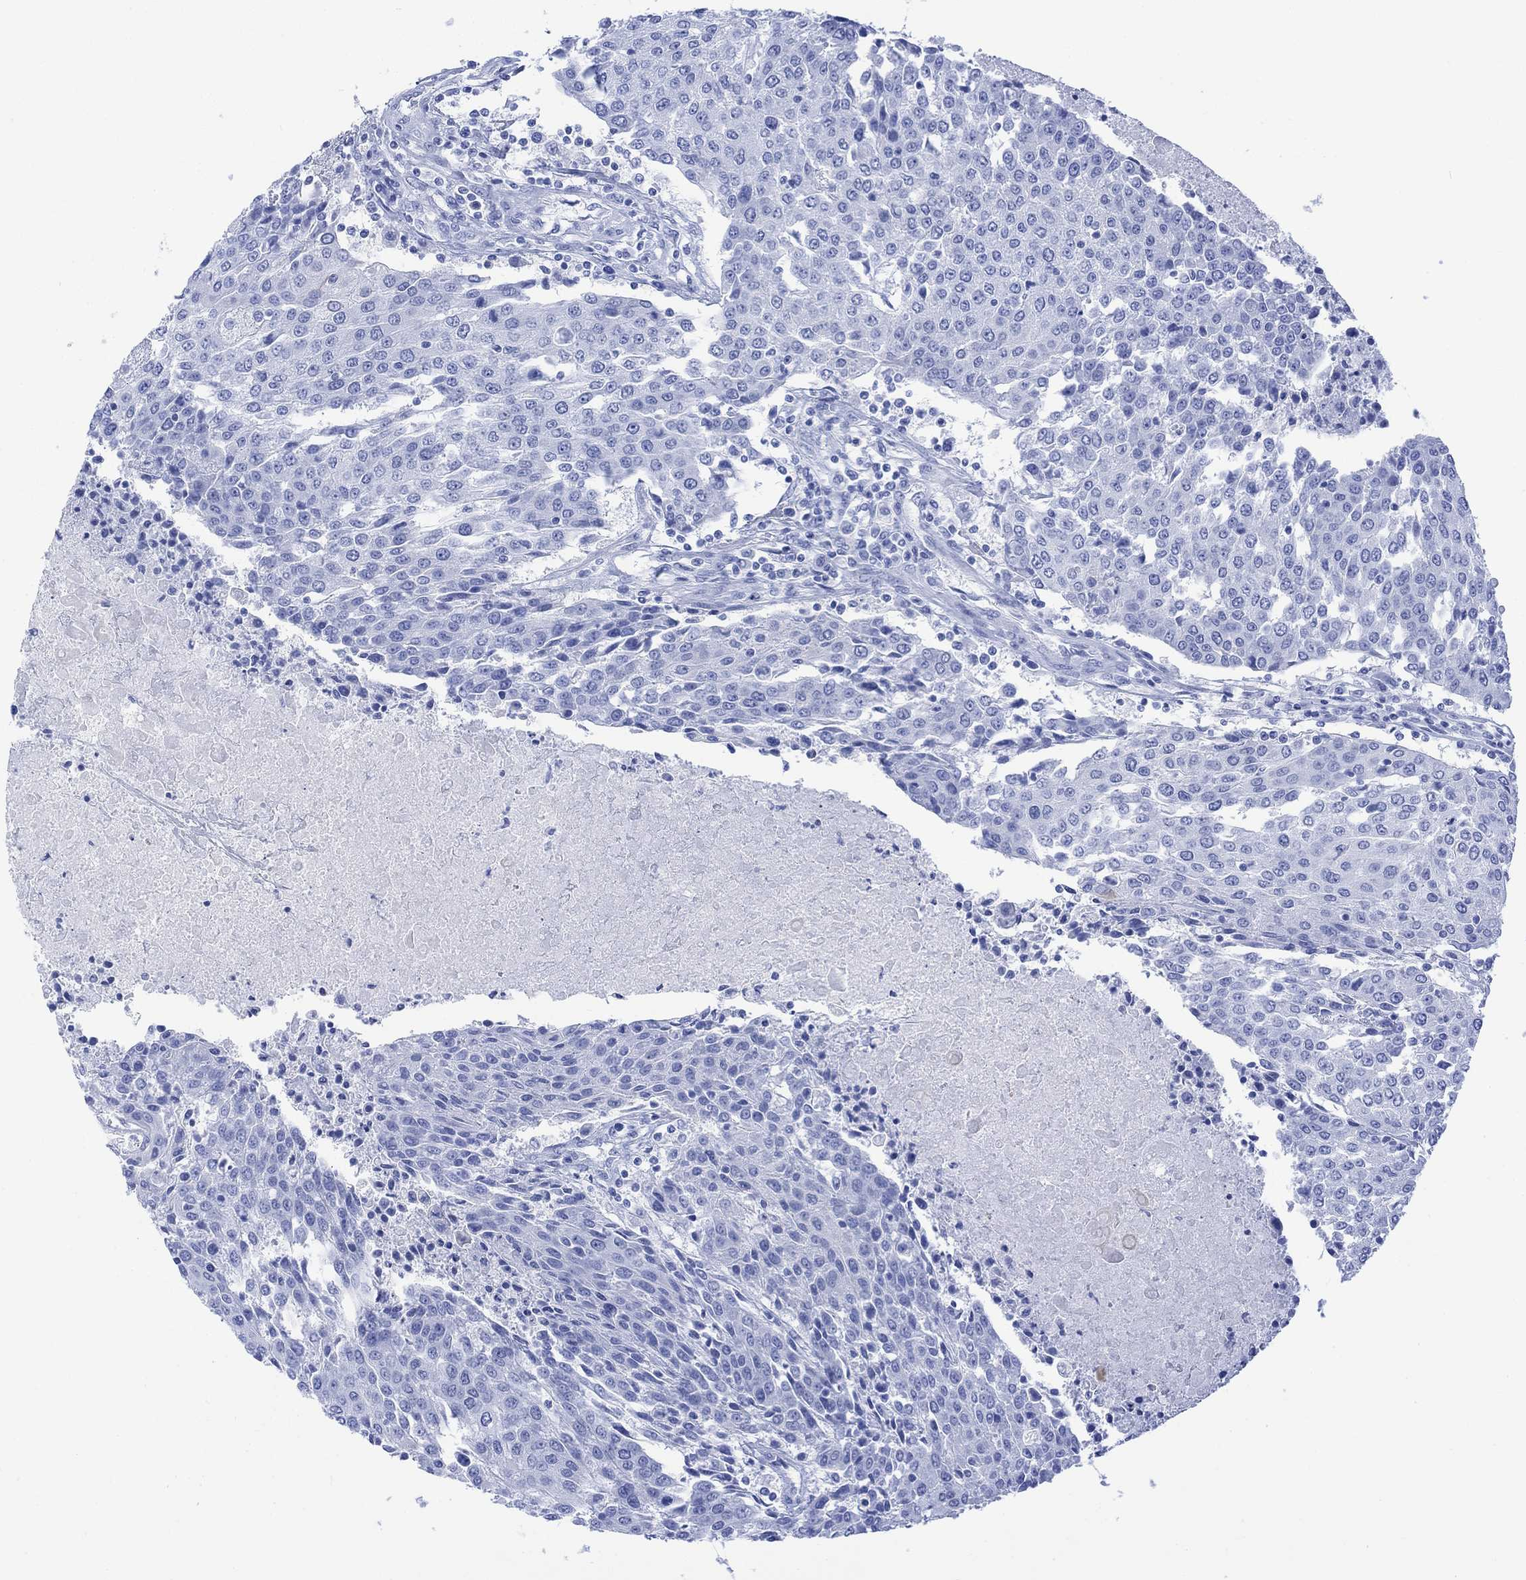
{"staining": {"intensity": "negative", "quantity": "none", "location": "none"}, "tissue": "urothelial cancer", "cell_type": "Tumor cells", "image_type": "cancer", "snomed": [{"axis": "morphology", "description": "Urothelial carcinoma, High grade"}, {"axis": "topography", "description": "Urinary bladder"}], "caption": "Image shows no significant protein staining in tumor cells of urothelial cancer.", "gene": "CELF4", "patient": {"sex": "female", "age": 85}}